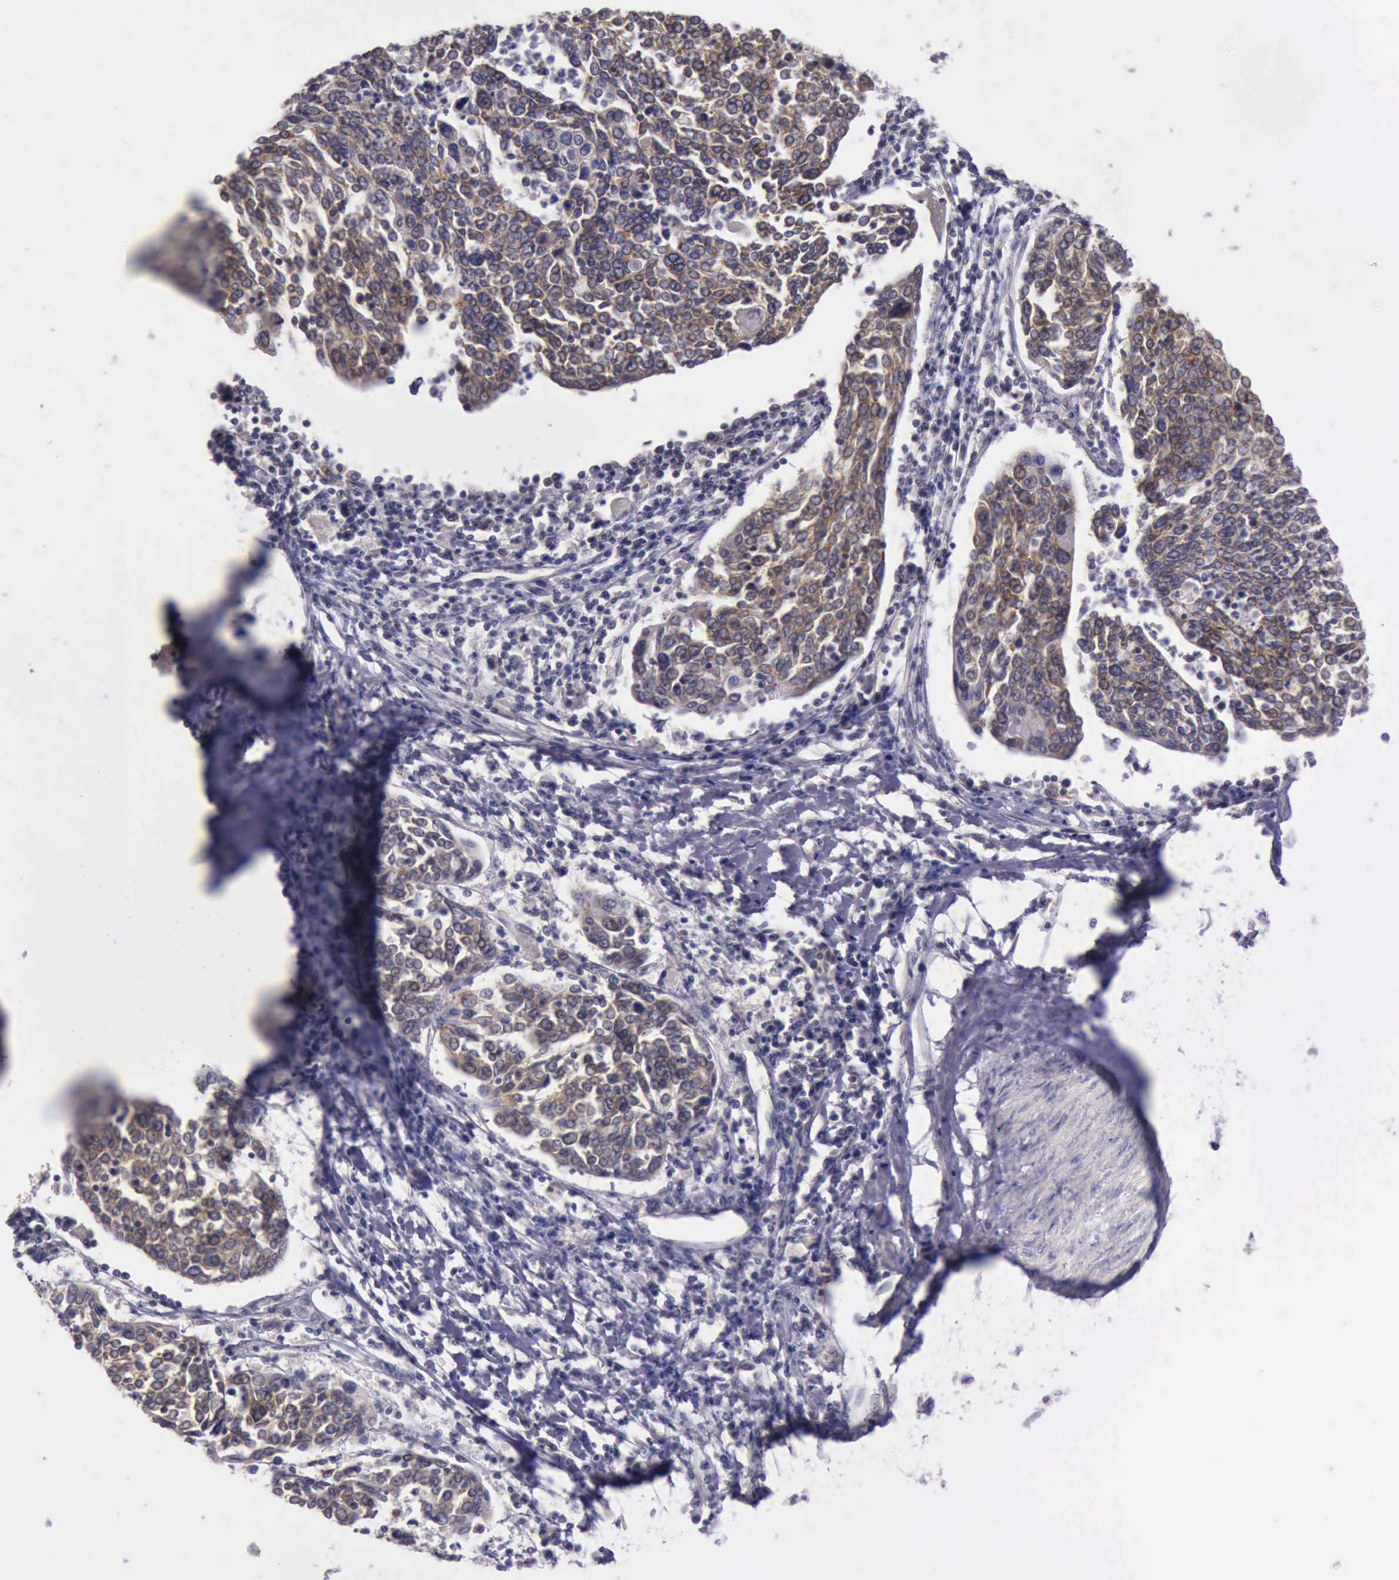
{"staining": {"intensity": "moderate", "quantity": ">75%", "location": "cytoplasmic/membranous"}, "tissue": "cervical cancer", "cell_type": "Tumor cells", "image_type": "cancer", "snomed": [{"axis": "morphology", "description": "Squamous cell carcinoma, NOS"}, {"axis": "topography", "description": "Cervix"}], "caption": "Human cervical cancer (squamous cell carcinoma) stained with a brown dye reveals moderate cytoplasmic/membranous positive positivity in about >75% of tumor cells.", "gene": "TXN2", "patient": {"sex": "female", "age": 40}}